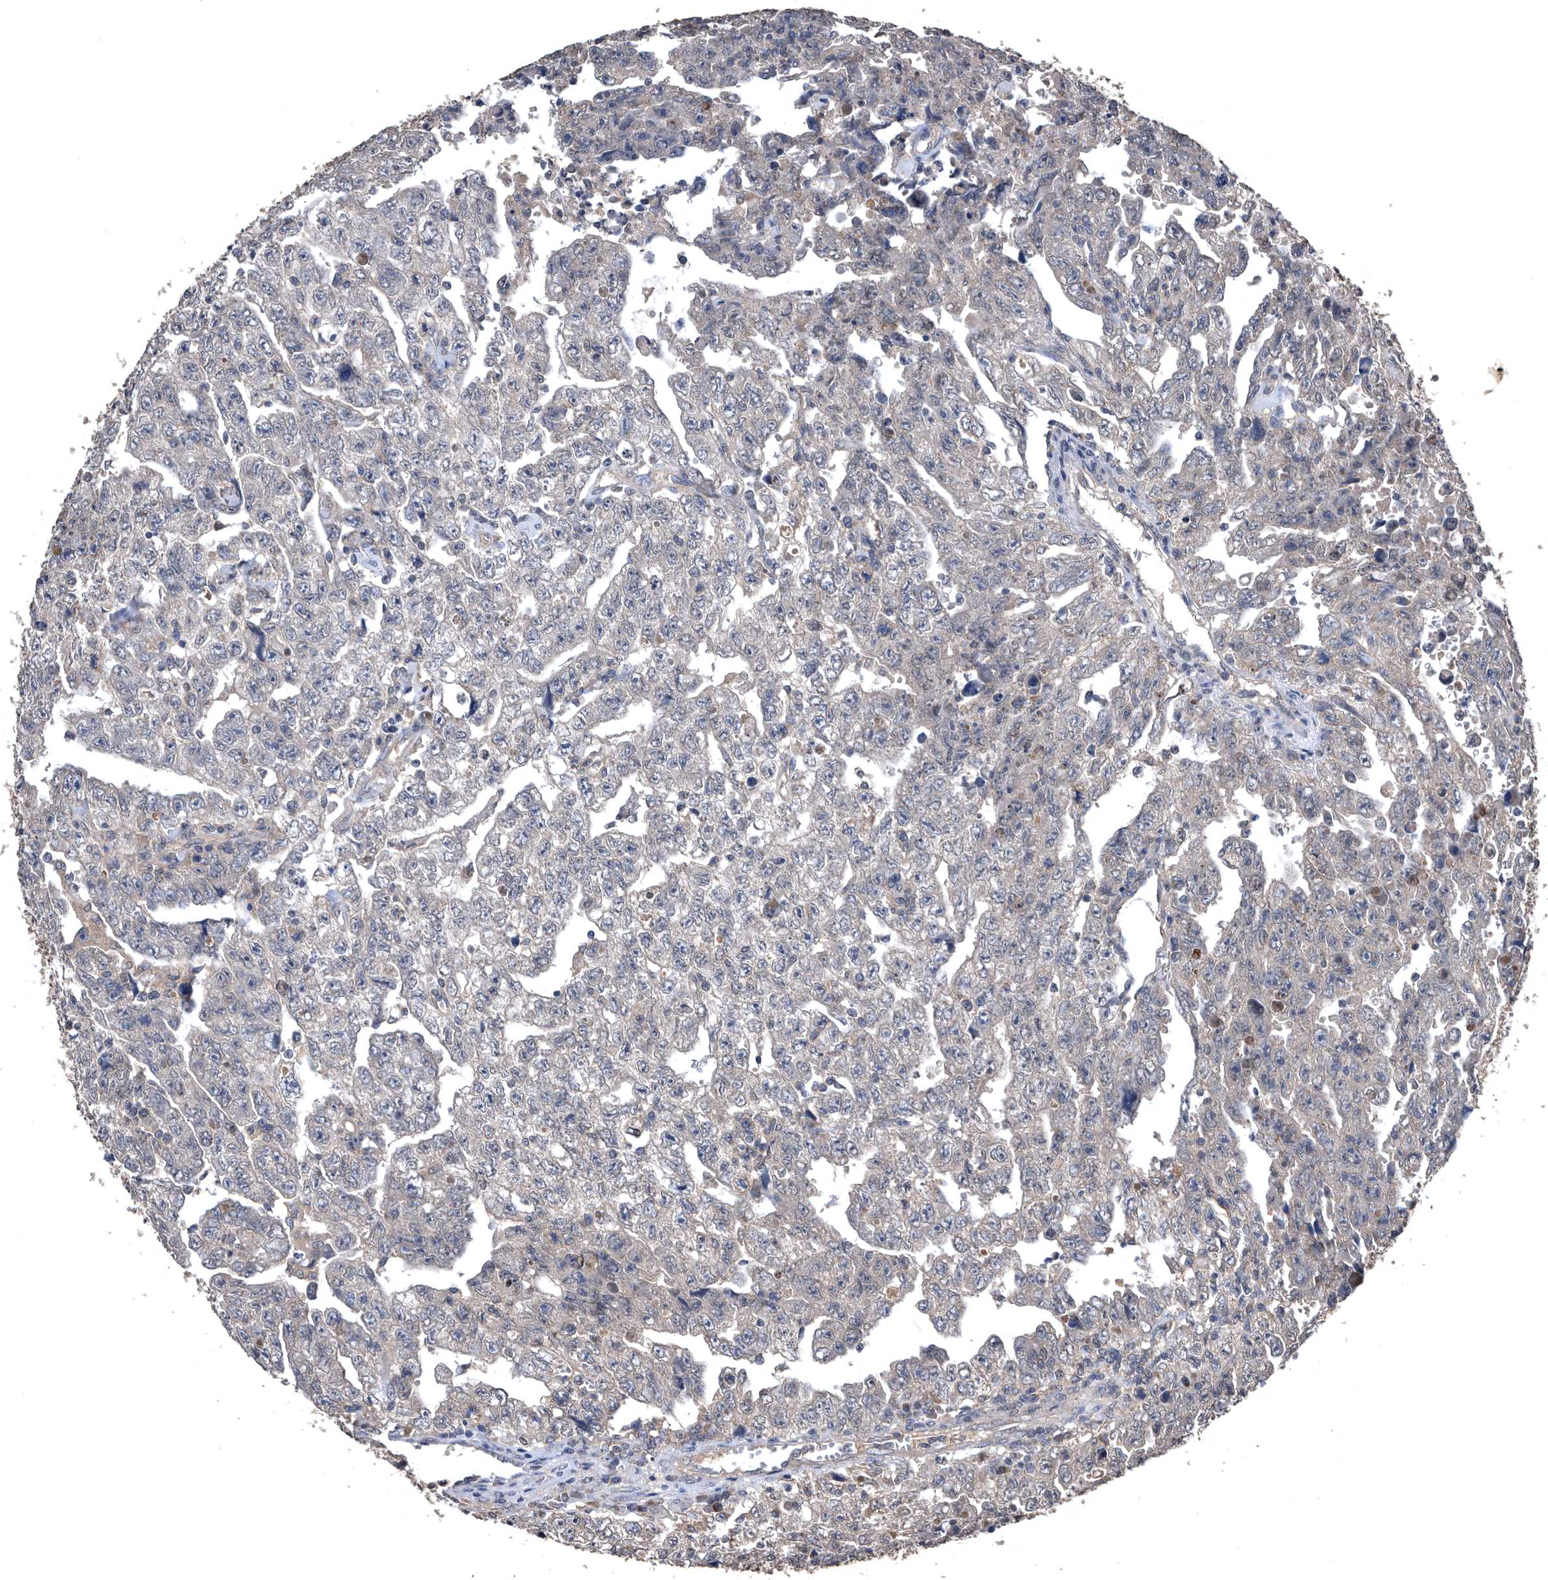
{"staining": {"intensity": "weak", "quantity": "<25%", "location": "cytoplasmic/membranous"}, "tissue": "testis cancer", "cell_type": "Tumor cells", "image_type": "cancer", "snomed": [{"axis": "morphology", "description": "Carcinoma, Embryonal, NOS"}, {"axis": "topography", "description": "Testis"}], "caption": "This is a image of immunohistochemistry (IHC) staining of embryonal carcinoma (testis), which shows no positivity in tumor cells.", "gene": "NRBP1", "patient": {"sex": "male", "age": 28}}